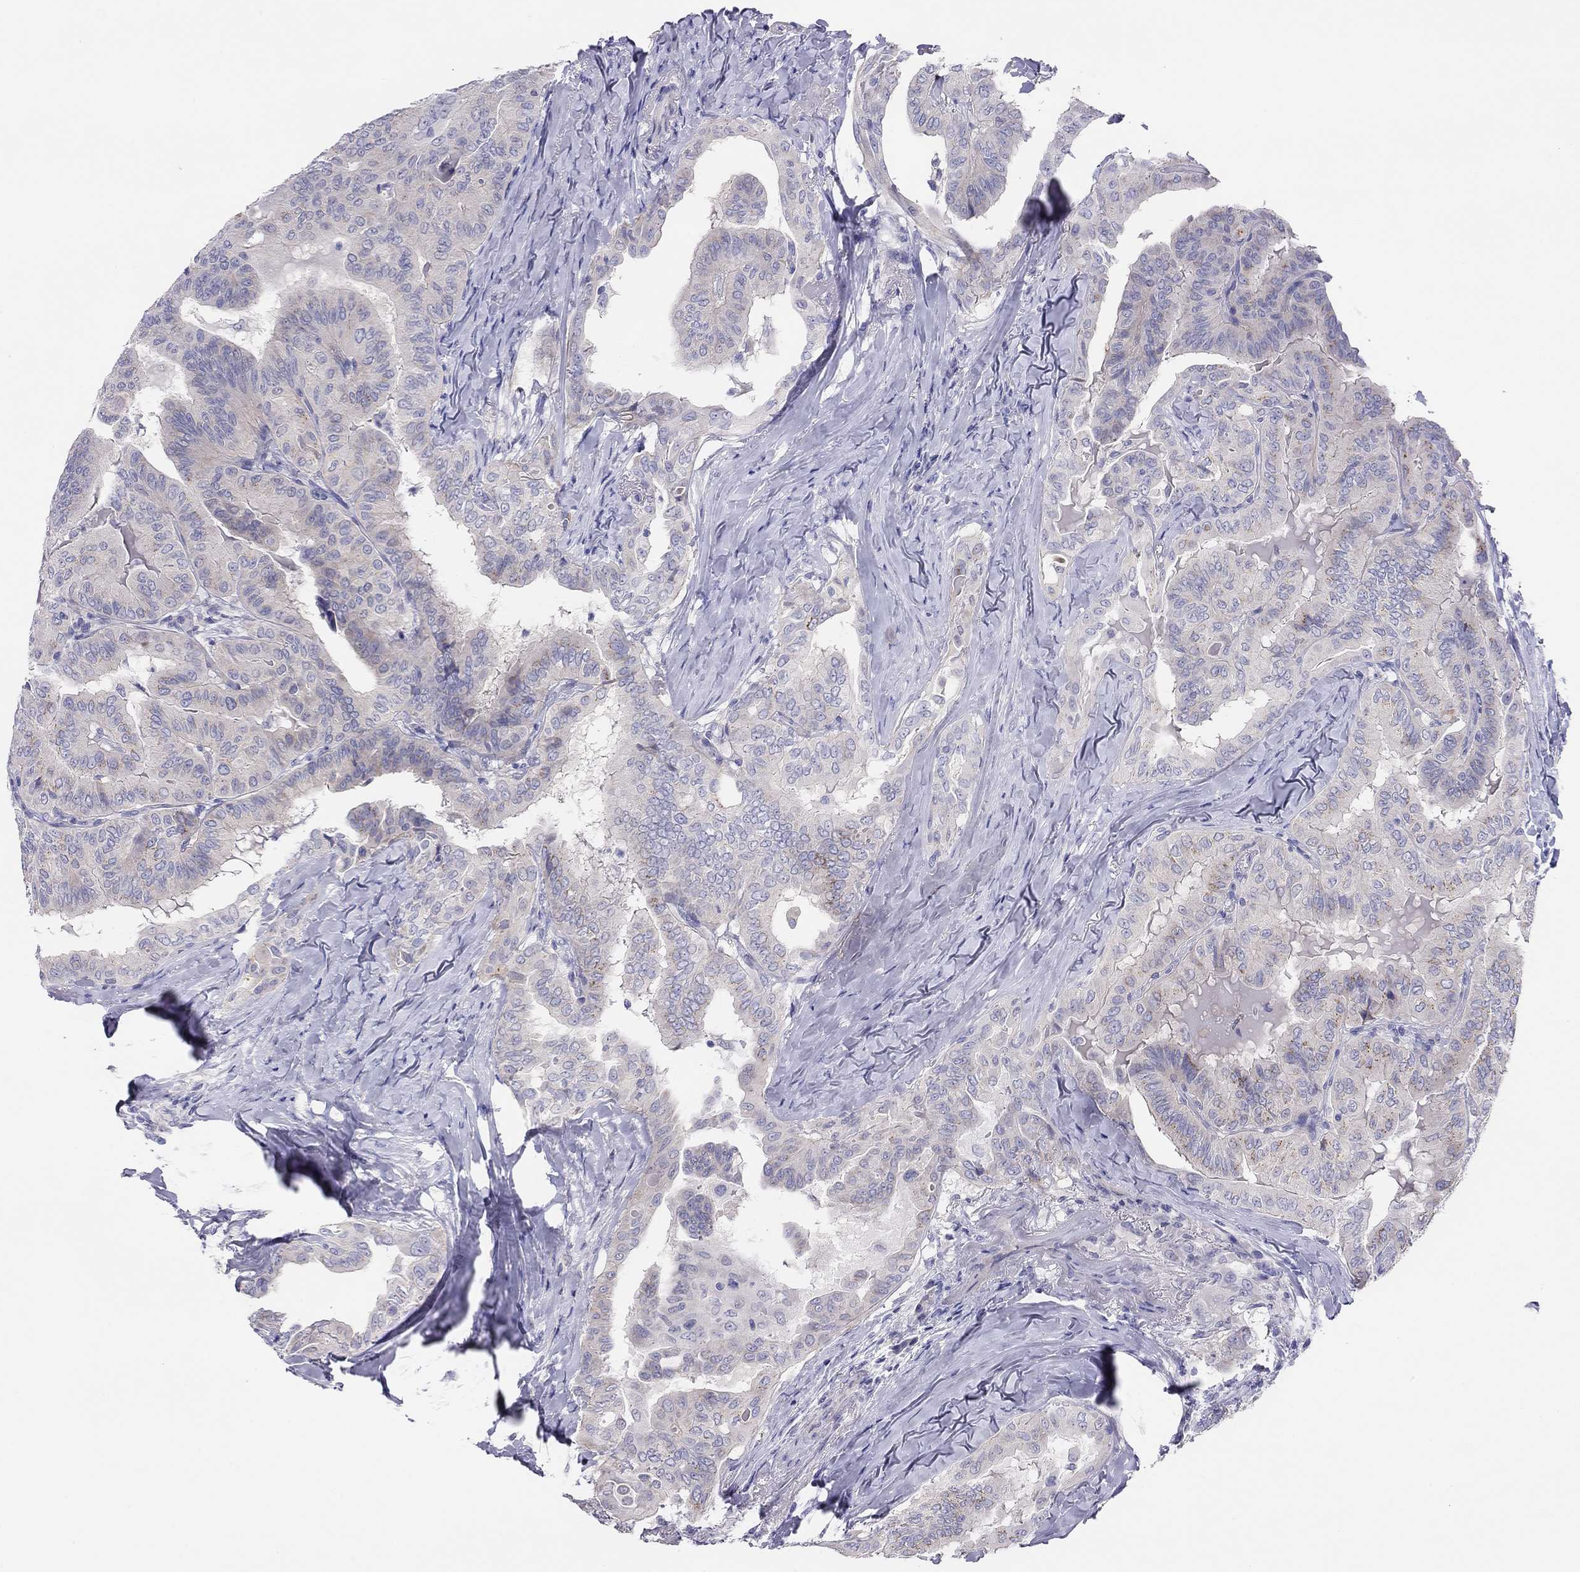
{"staining": {"intensity": "negative", "quantity": "none", "location": "none"}, "tissue": "thyroid cancer", "cell_type": "Tumor cells", "image_type": "cancer", "snomed": [{"axis": "morphology", "description": "Papillary adenocarcinoma, NOS"}, {"axis": "topography", "description": "Thyroid gland"}], "caption": "Immunohistochemical staining of thyroid cancer (papillary adenocarcinoma) displays no significant staining in tumor cells. (DAB (3,3'-diaminobenzidine) IHC visualized using brightfield microscopy, high magnification).", "gene": "MGAT4C", "patient": {"sex": "female", "age": 68}}